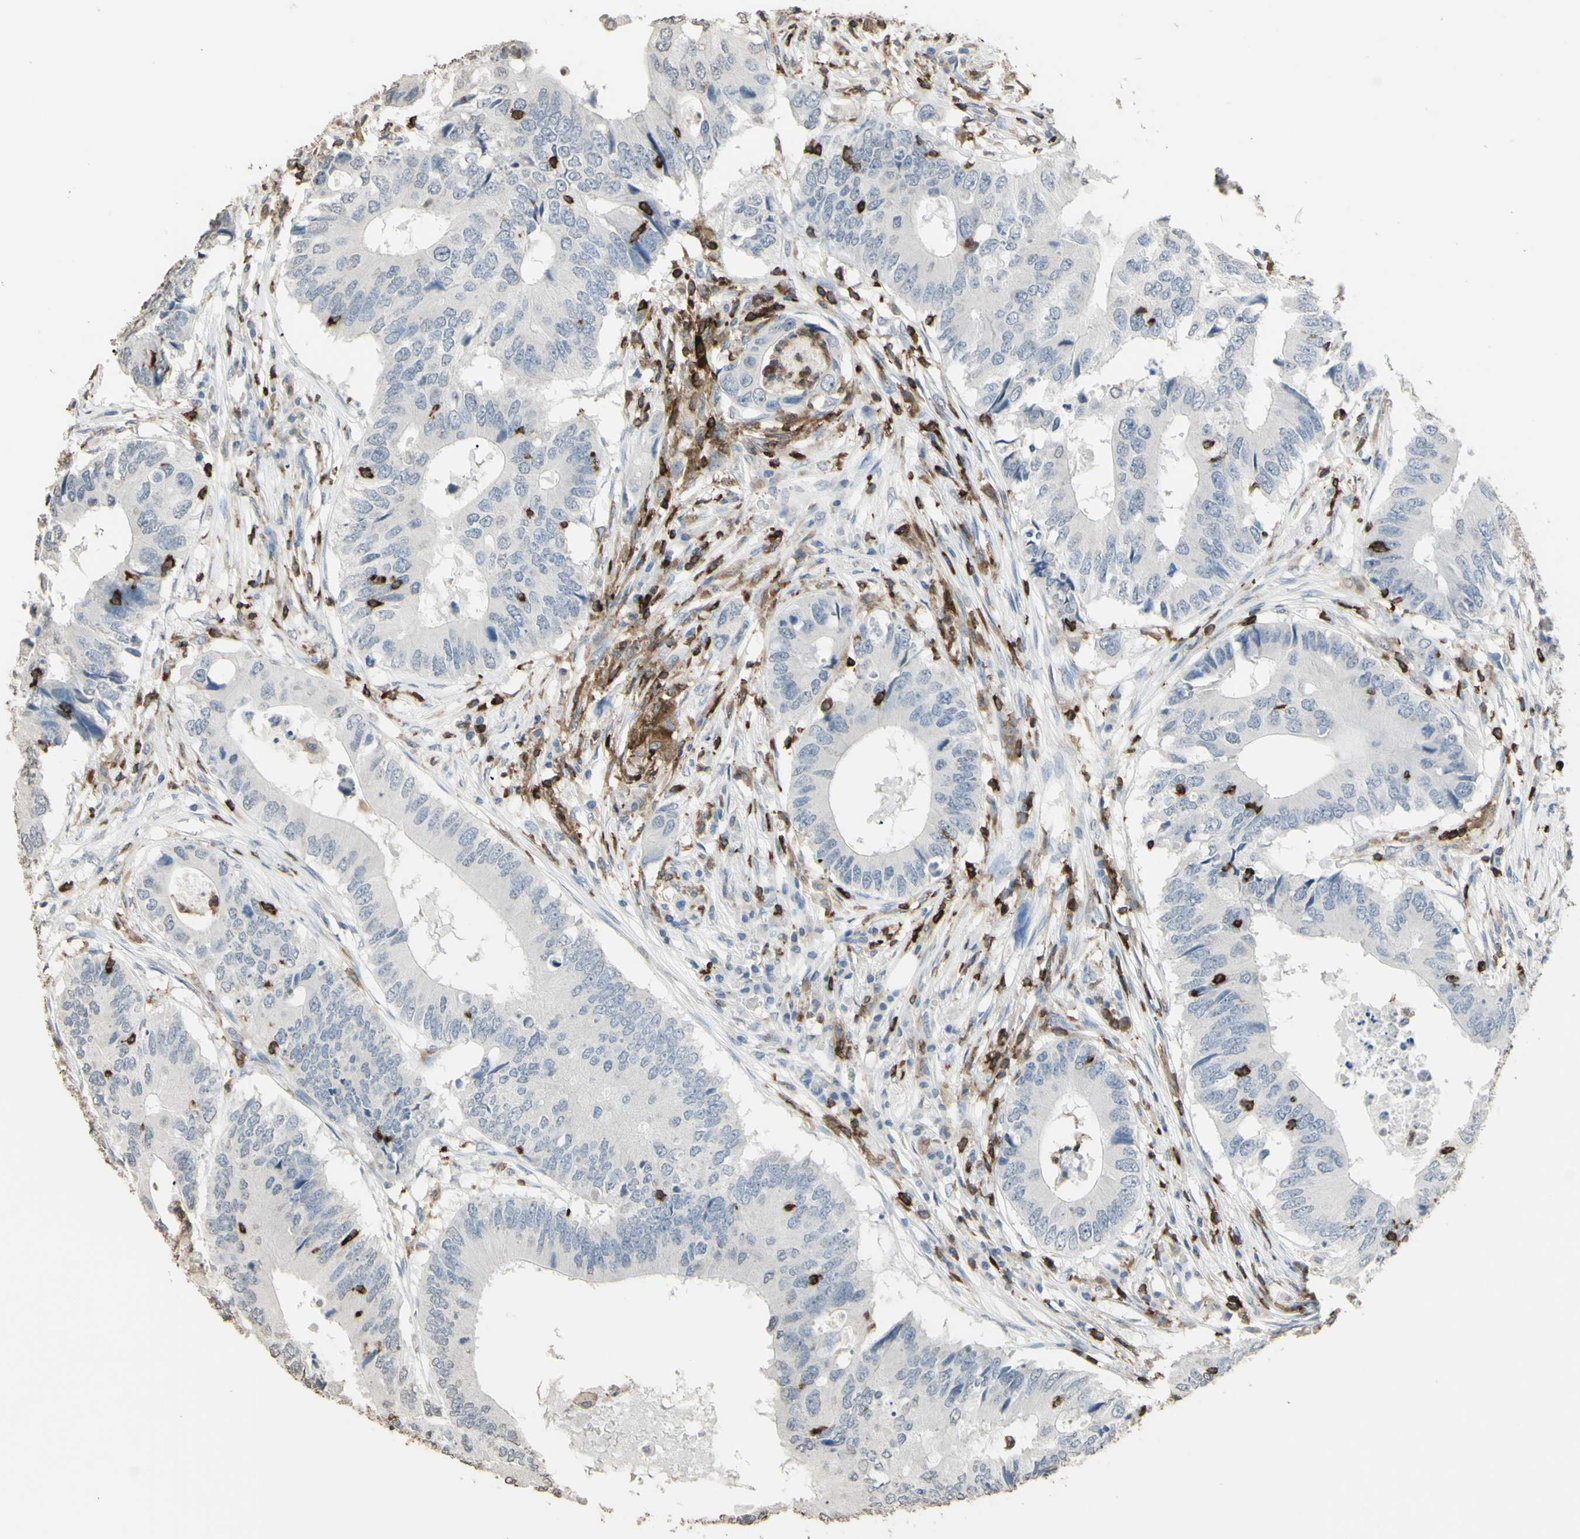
{"staining": {"intensity": "negative", "quantity": "none", "location": "none"}, "tissue": "colorectal cancer", "cell_type": "Tumor cells", "image_type": "cancer", "snomed": [{"axis": "morphology", "description": "Adenocarcinoma, NOS"}, {"axis": "topography", "description": "Colon"}], "caption": "IHC of human colorectal cancer shows no staining in tumor cells. (DAB (3,3'-diaminobenzidine) IHC visualized using brightfield microscopy, high magnification).", "gene": "PSTPIP1", "patient": {"sex": "male", "age": 71}}